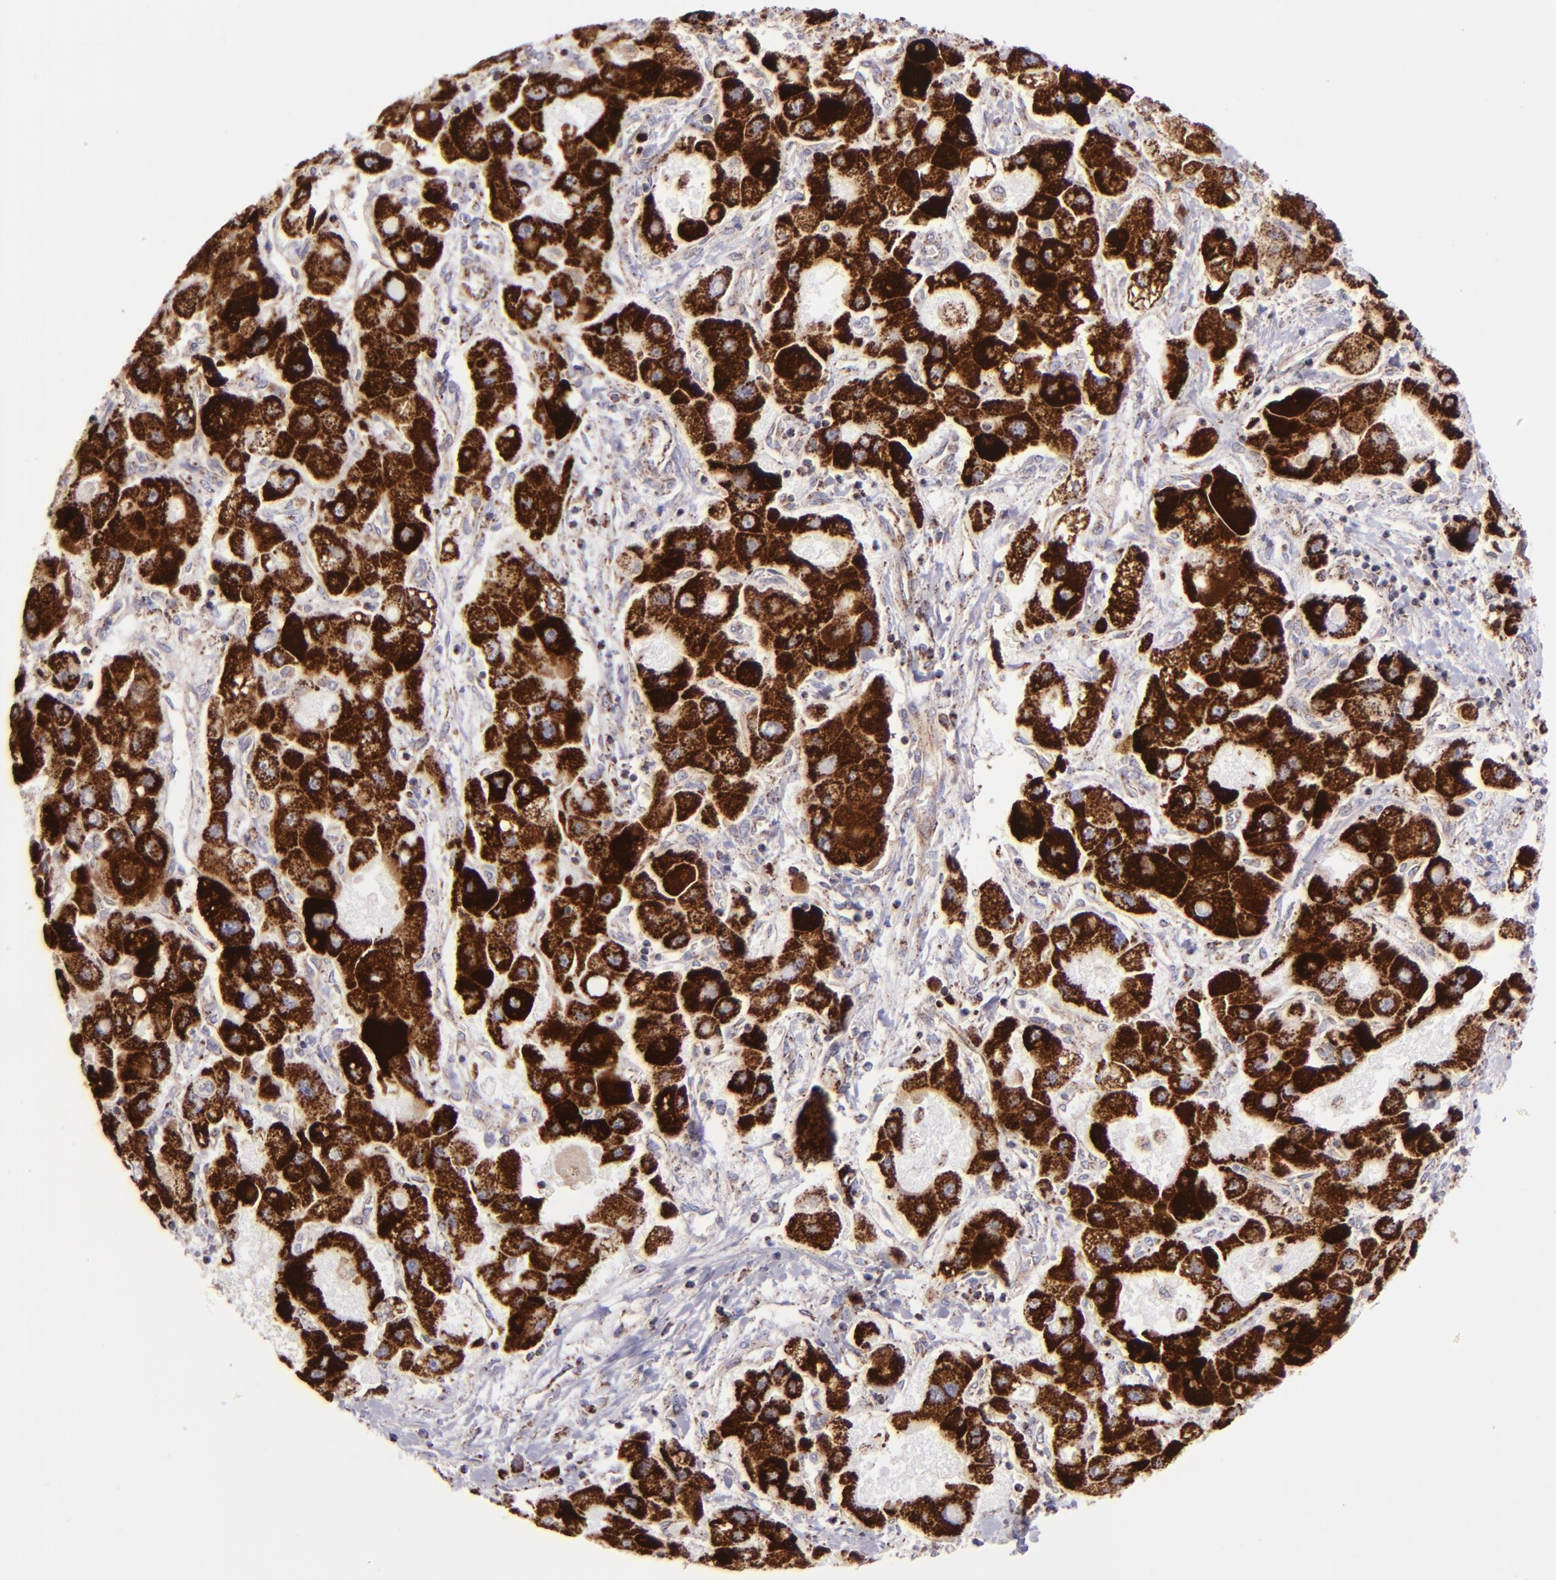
{"staining": {"intensity": "strong", "quantity": ">75%", "location": "cytoplasmic/membranous"}, "tissue": "liver cancer", "cell_type": "Tumor cells", "image_type": "cancer", "snomed": [{"axis": "morphology", "description": "Carcinoma, Hepatocellular, NOS"}, {"axis": "topography", "description": "Liver"}], "caption": "This micrograph displays liver cancer (hepatocellular carcinoma) stained with immunohistochemistry (IHC) to label a protein in brown. The cytoplasmic/membranous of tumor cells show strong positivity for the protein. Nuclei are counter-stained blue.", "gene": "HSPD1", "patient": {"sex": "male", "age": 24}}